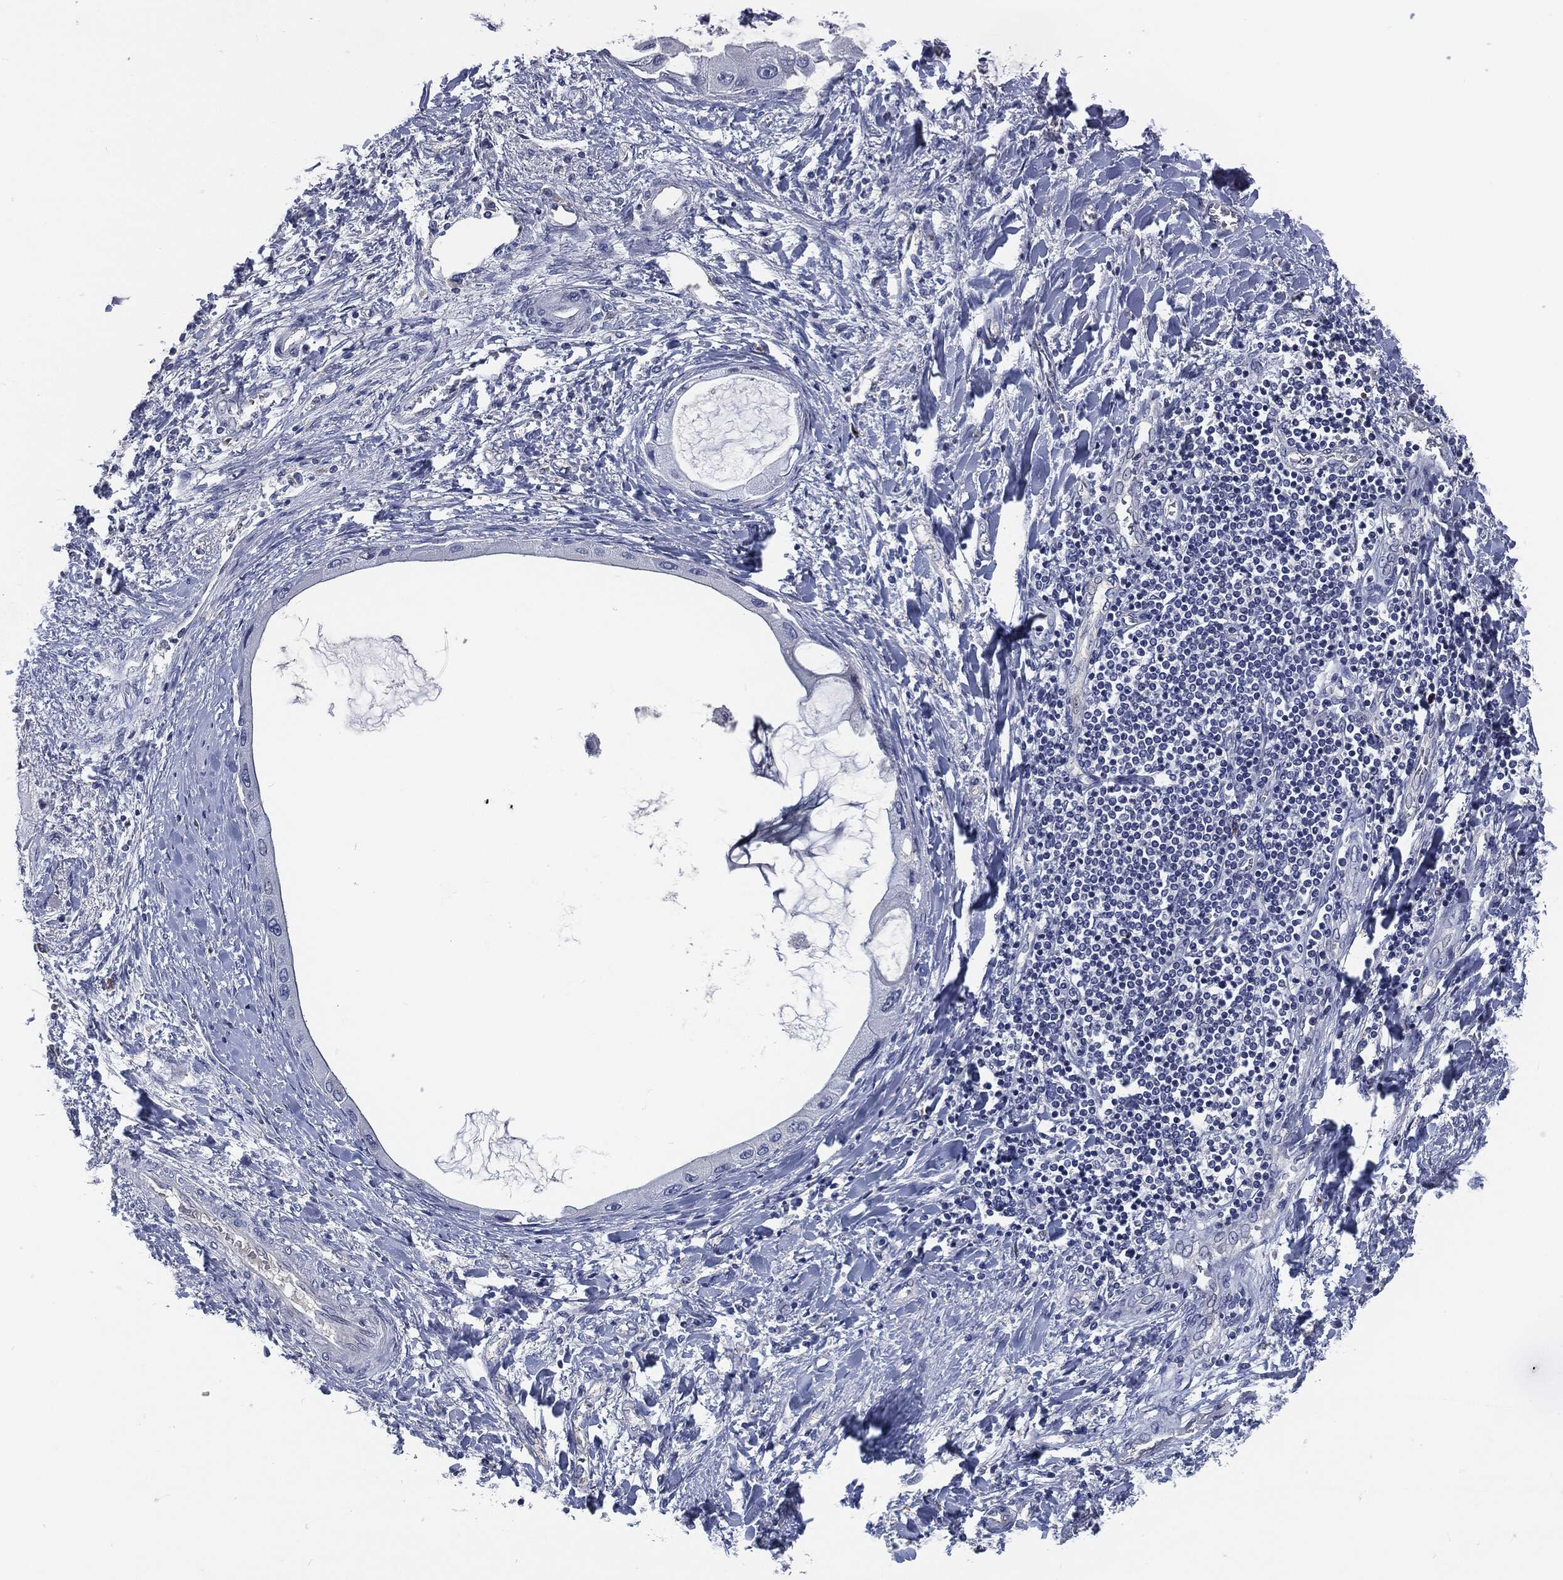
{"staining": {"intensity": "negative", "quantity": "none", "location": "none"}, "tissue": "liver cancer", "cell_type": "Tumor cells", "image_type": "cancer", "snomed": [{"axis": "morphology", "description": "Cholangiocarcinoma"}, {"axis": "topography", "description": "Liver"}], "caption": "Immunohistochemical staining of human cholangiocarcinoma (liver) exhibits no significant expression in tumor cells.", "gene": "CD27", "patient": {"sex": "male", "age": 50}}